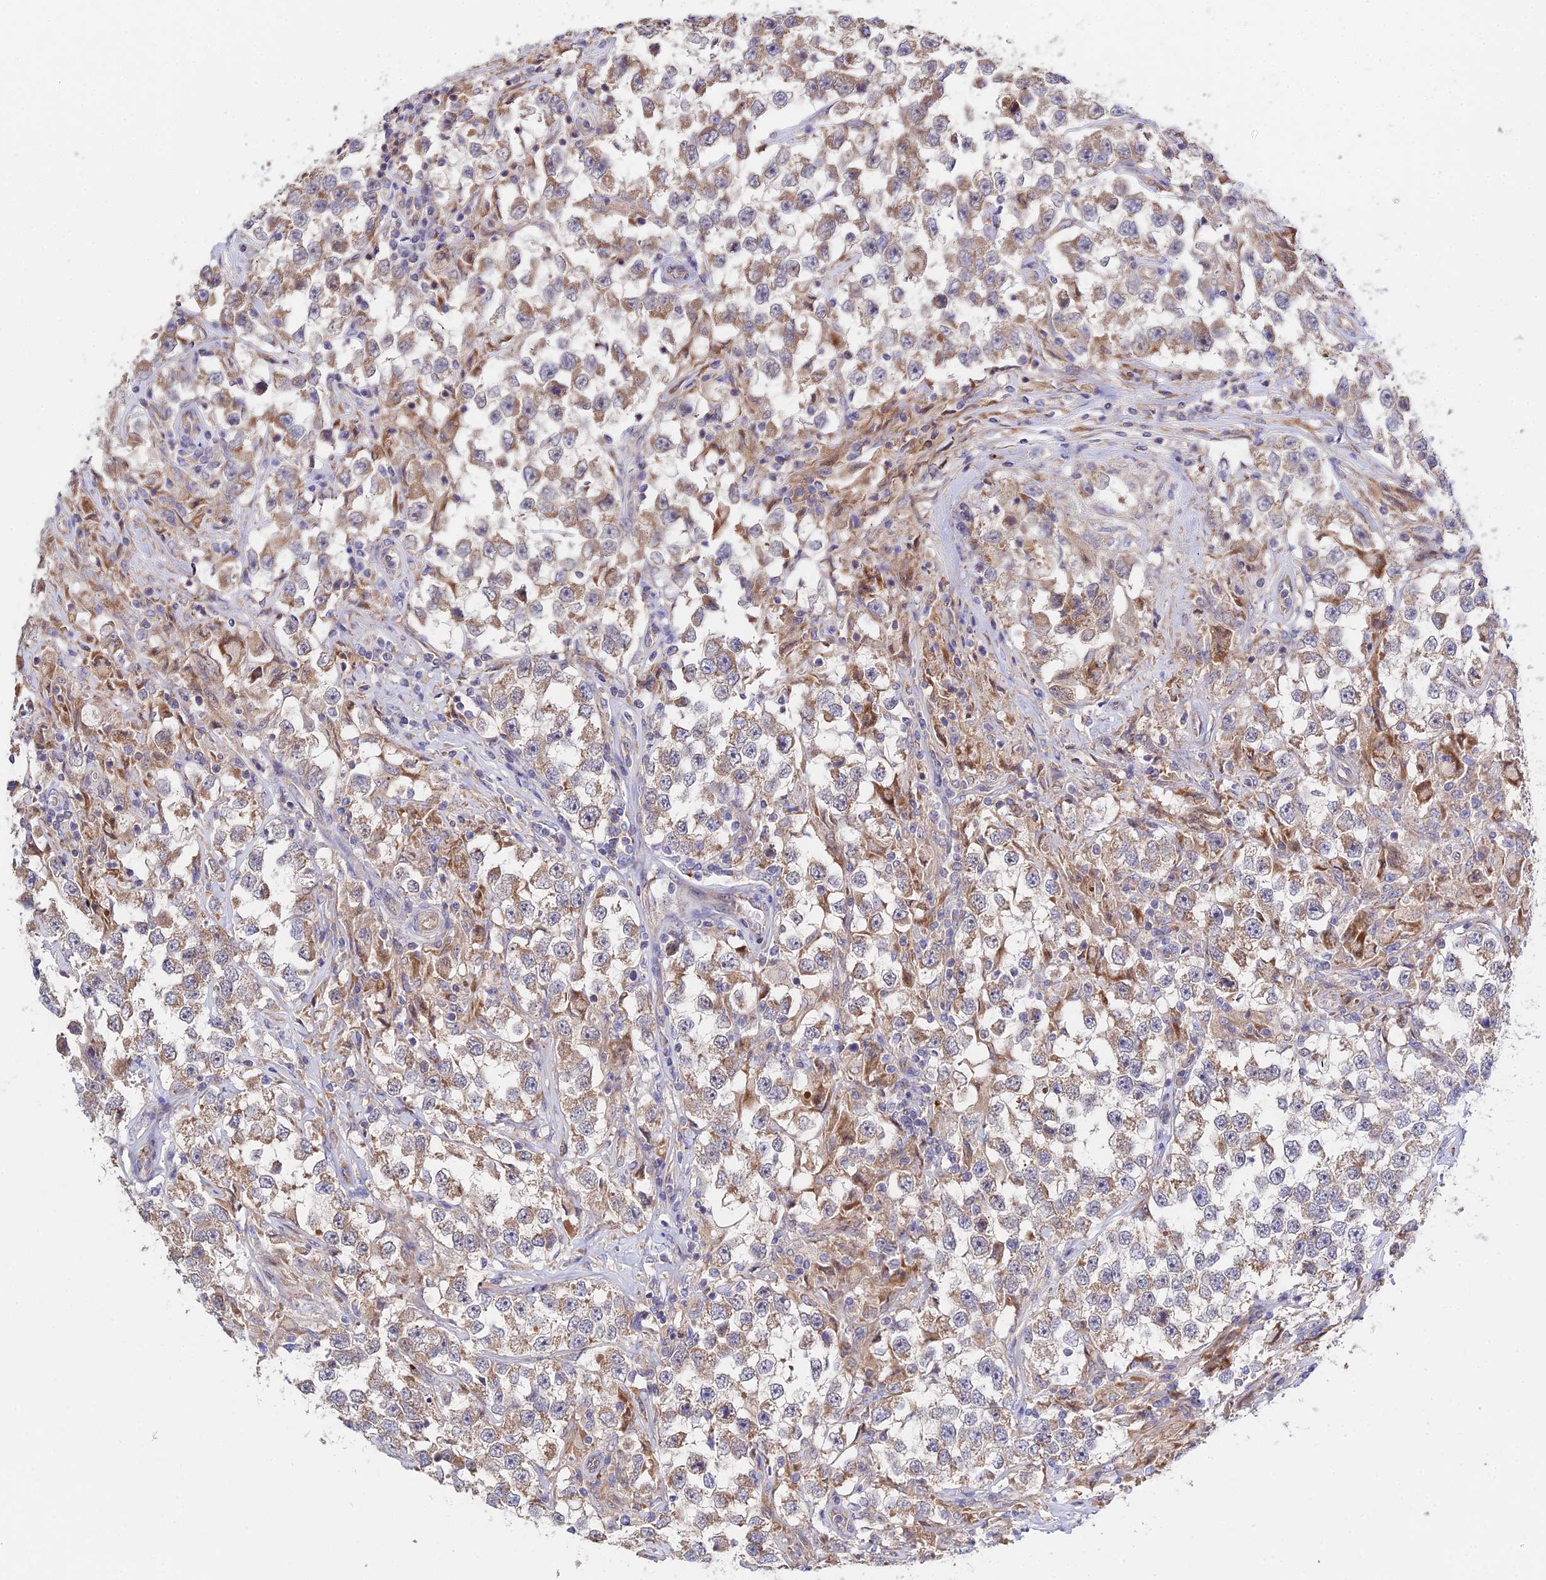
{"staining": {"intensity": "moderate", "quantity": "25%-75%", "location": "cytoplasmic/membranous"}, "tissue": "testis cancer", "cell_type": "Tumor cells", "image_type": "cancer", "snomed": [{"axis": "morphology", "description": "Seminoma, NOS"}, {"axis": "topography", "description": "Testis"}], "caption": "Testis cancer (seminoma) stained with immunohistochemistry (IHC) exhibits moderate cytoplasmic/membranous expression in about 25%-75% of tumor cells. Nuclei are stained in blue.", "gene": "CDC37L1", "patient": {"sex": "male", "age": 46}}